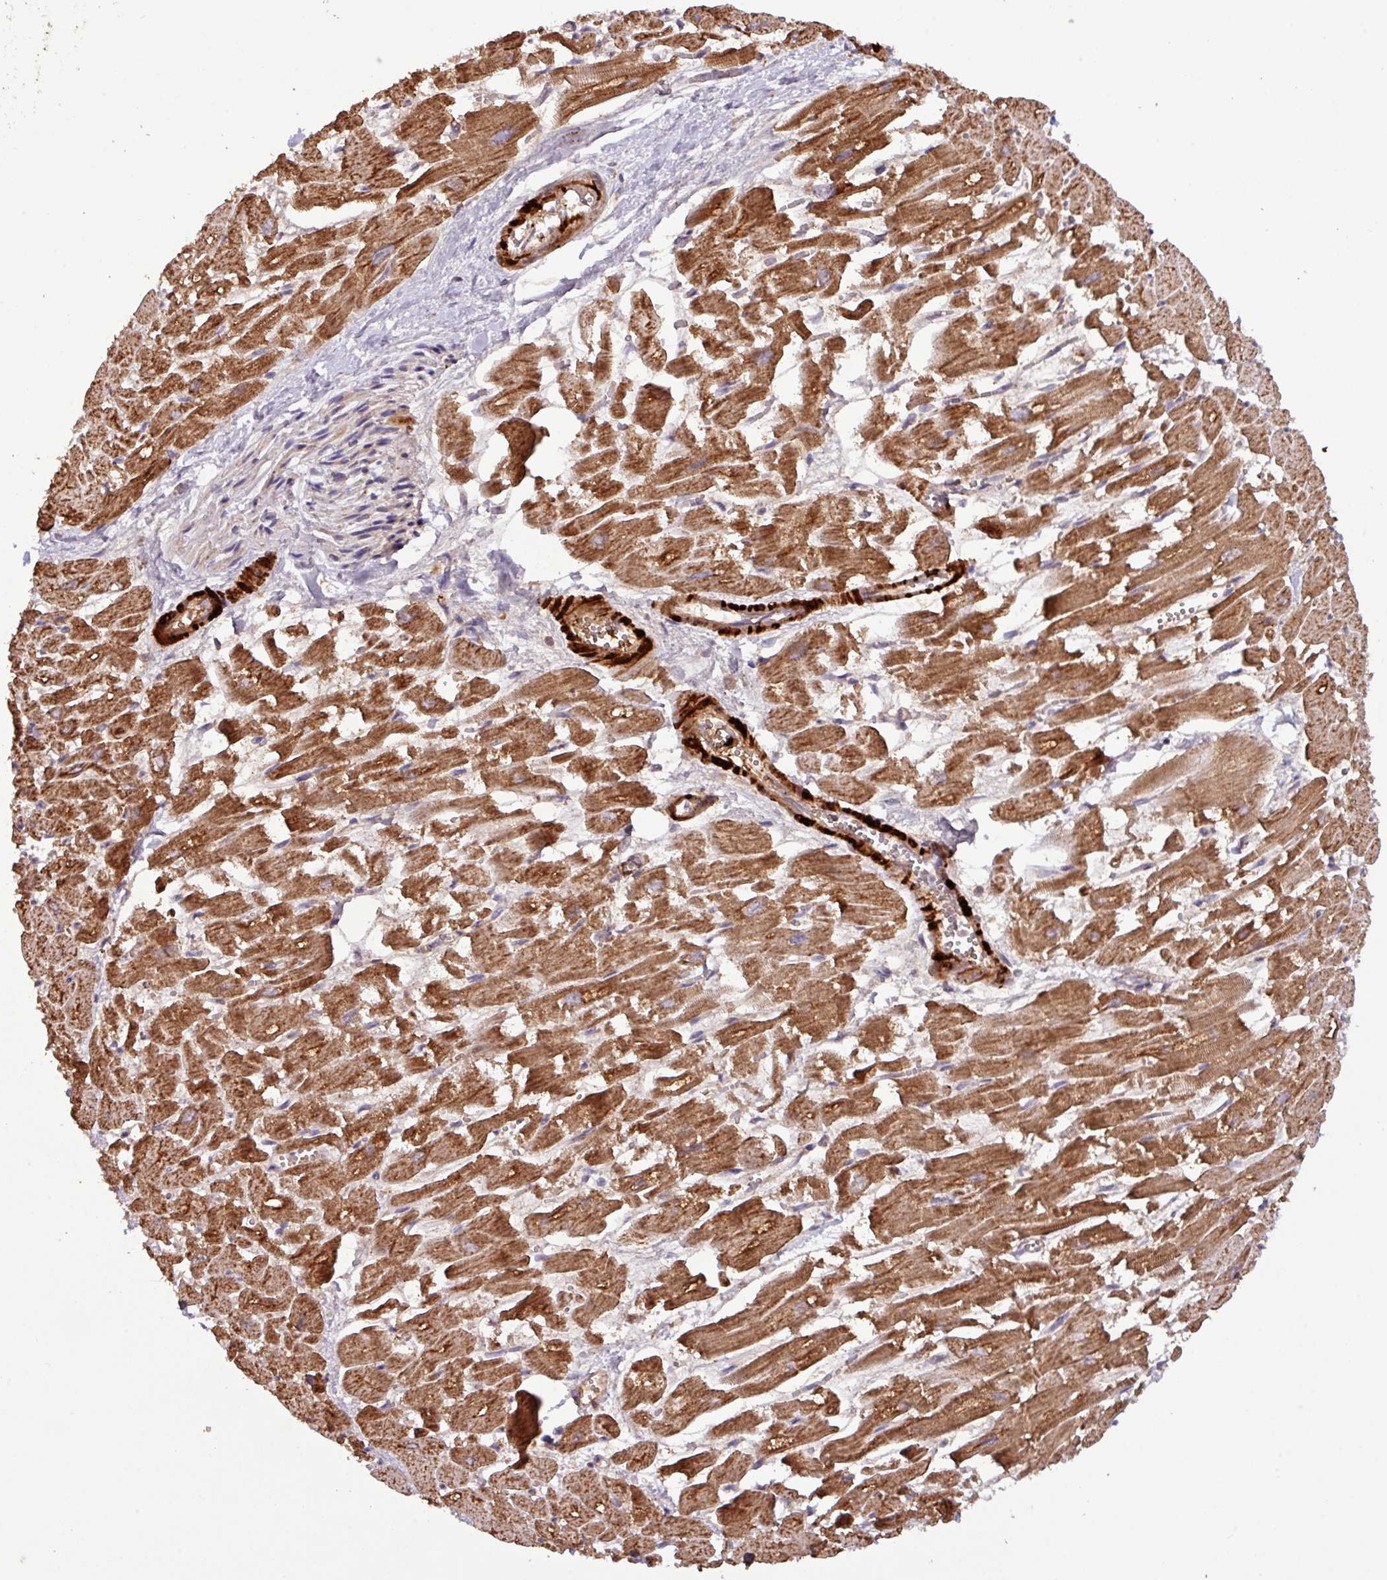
{"staining": {"intensity": "strong", "quantity": ">75%", "location": "cytoplasmic/membranous"}, "tissue": "heart muscle", "cell_type": "Cardiomyocytes", "image_type": "normal", "snomed": [{"axis": "morphology", "description": "Normal tissue, NOS"}, {"axis": "topography", "description": "Heart"}], "caption": "A brown stain shows strong cytoplasmic/membranous staining of a protein in cardiomyocytes of unremarkable heart muscle. The staining was performed using DAB (3,3'-diaminobenzidine), with brown indicating positive protein expression. Nuclei are stained blue with hematoxylin.", "gene": "YPEL1", "patient": {"sex": "male", "age": 54}}